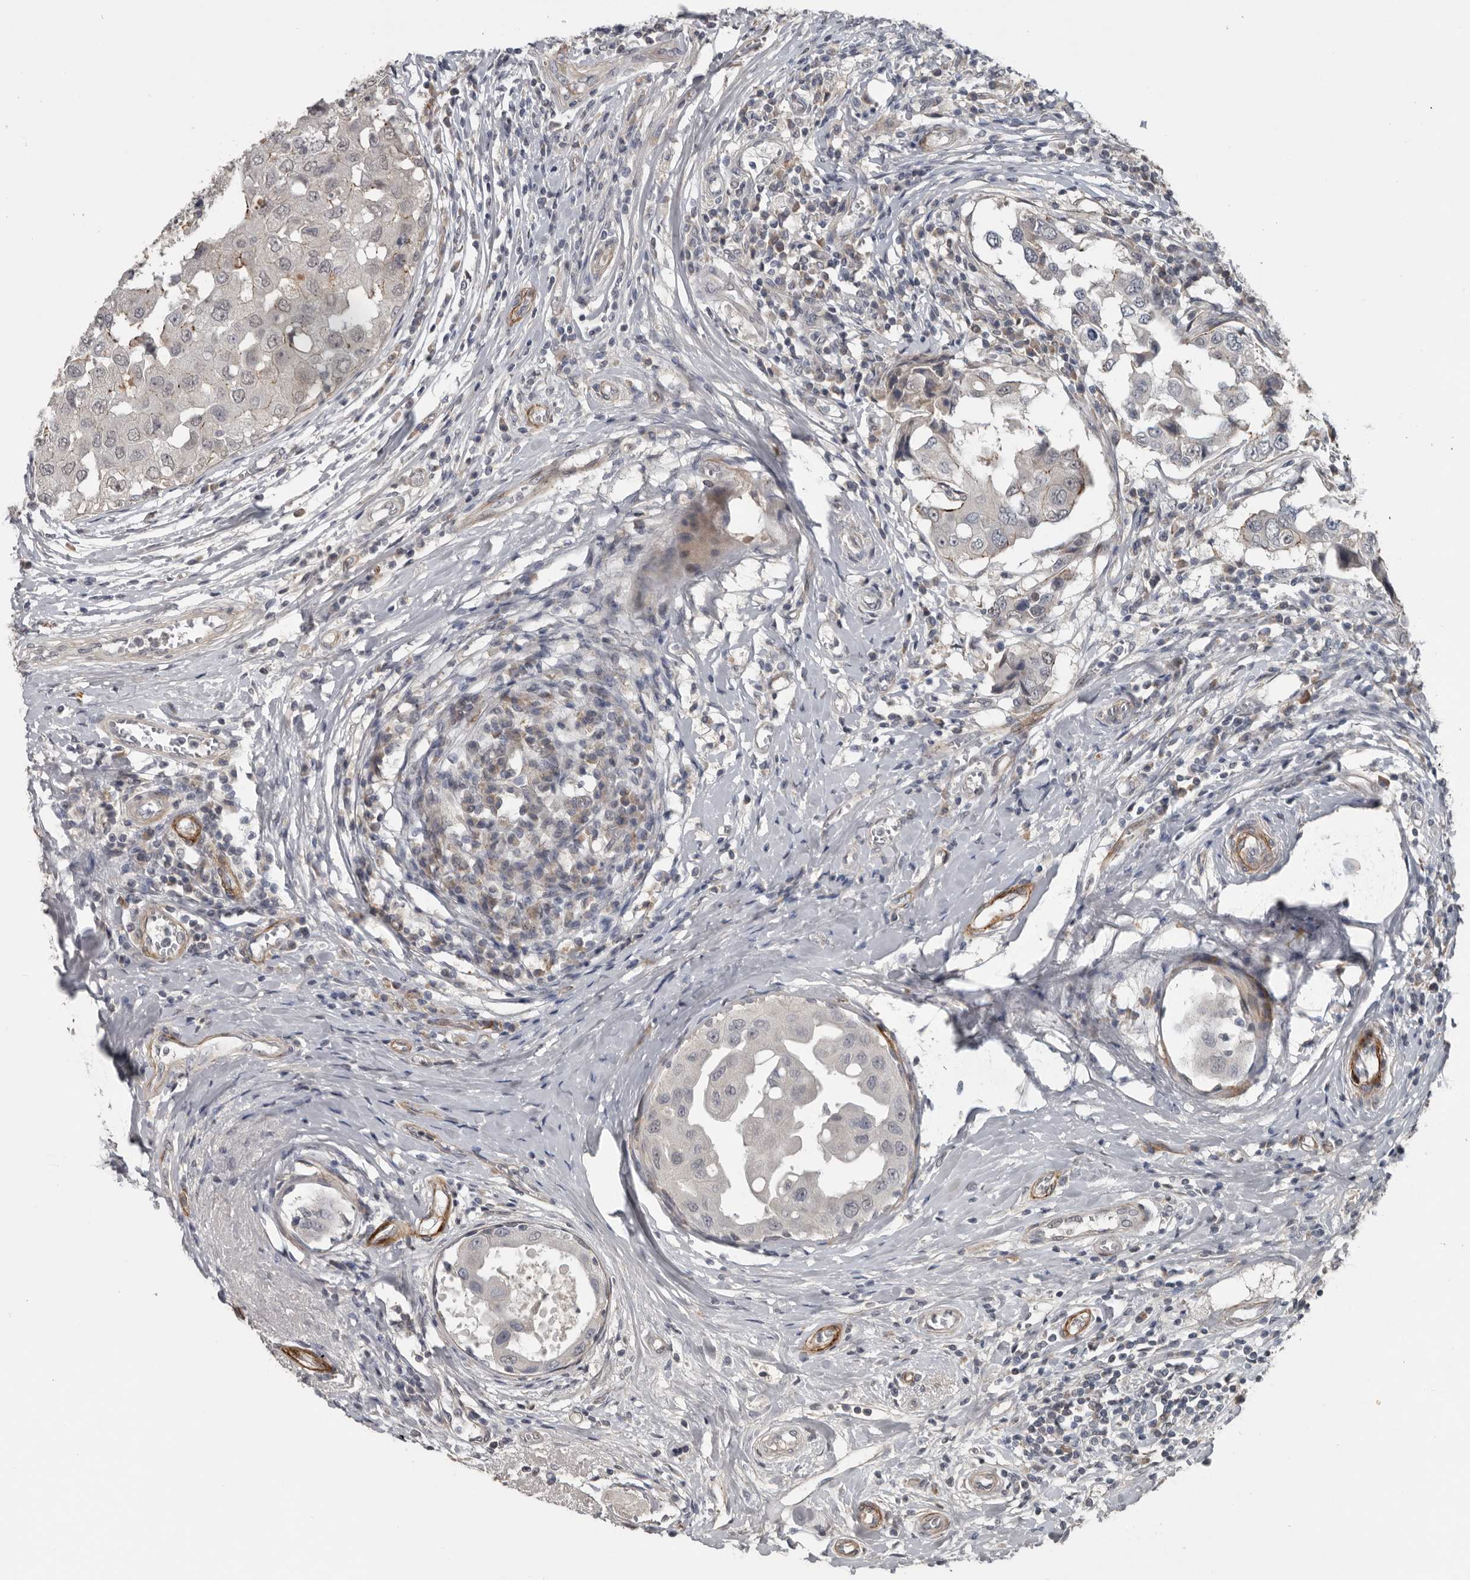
{"staining": {"intensity": "weak", "quantity": "<25%", "location": "cytoplasmic/membranous"}, "tissue": "breast cancer", "cell_type": "Tumor cells", "image_type": "cancer", "snomed": [{"axis": "morphology", "description": "Duct carcinoma"}, {"axis": "topography", "description": "Breast"}], "caption": "DAB immunohistochemical staining of human breast cancer (invasive ductal carcinoma) shows no significant staining in tumor cells.", "gene": "C1orf216", "patient": {"sex": "female", "age": 27}}